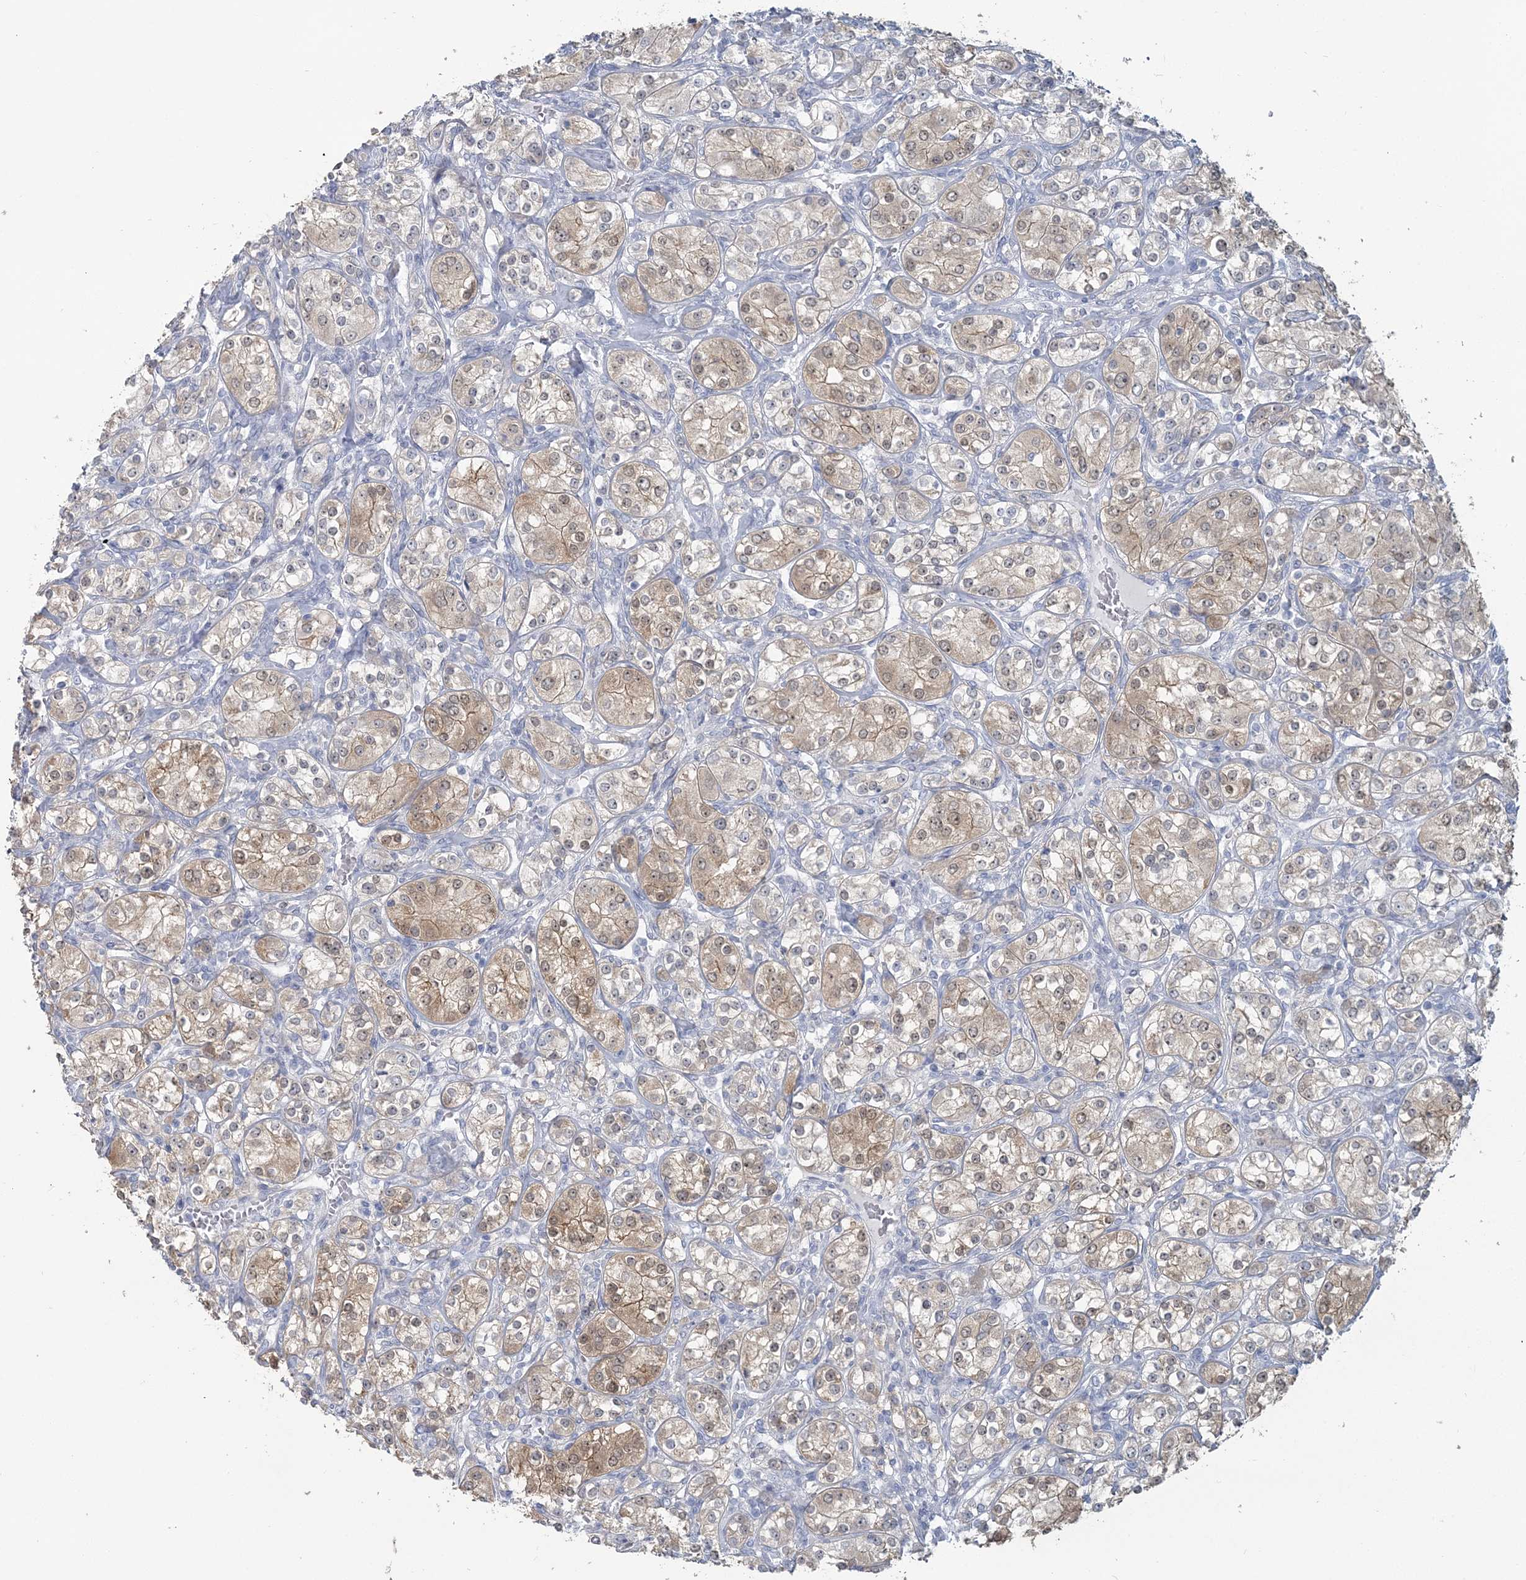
{"staining": {"intensity": "weak", "quantity": "25%-75%", "location": "cytoplasmic/membranous,nuclear"}, "tissue": "renal cancer", "cell_type": "Tumor cells", "image_type": "cancer", "snomed": [{"axis": "morphology", "description": "Adenocarcinoma, NOS"}, {"axis": "topography", "description": "Kidney"}], "caption": "Immunohistochemistry (IHC) of human renal cancer displays low levels of weak cytoplasmic/membranous and nuclear expression in about 25%-75% of tumor cells.", "gene": "CMBL", "patient": {"sex": "male", "age": 77}}